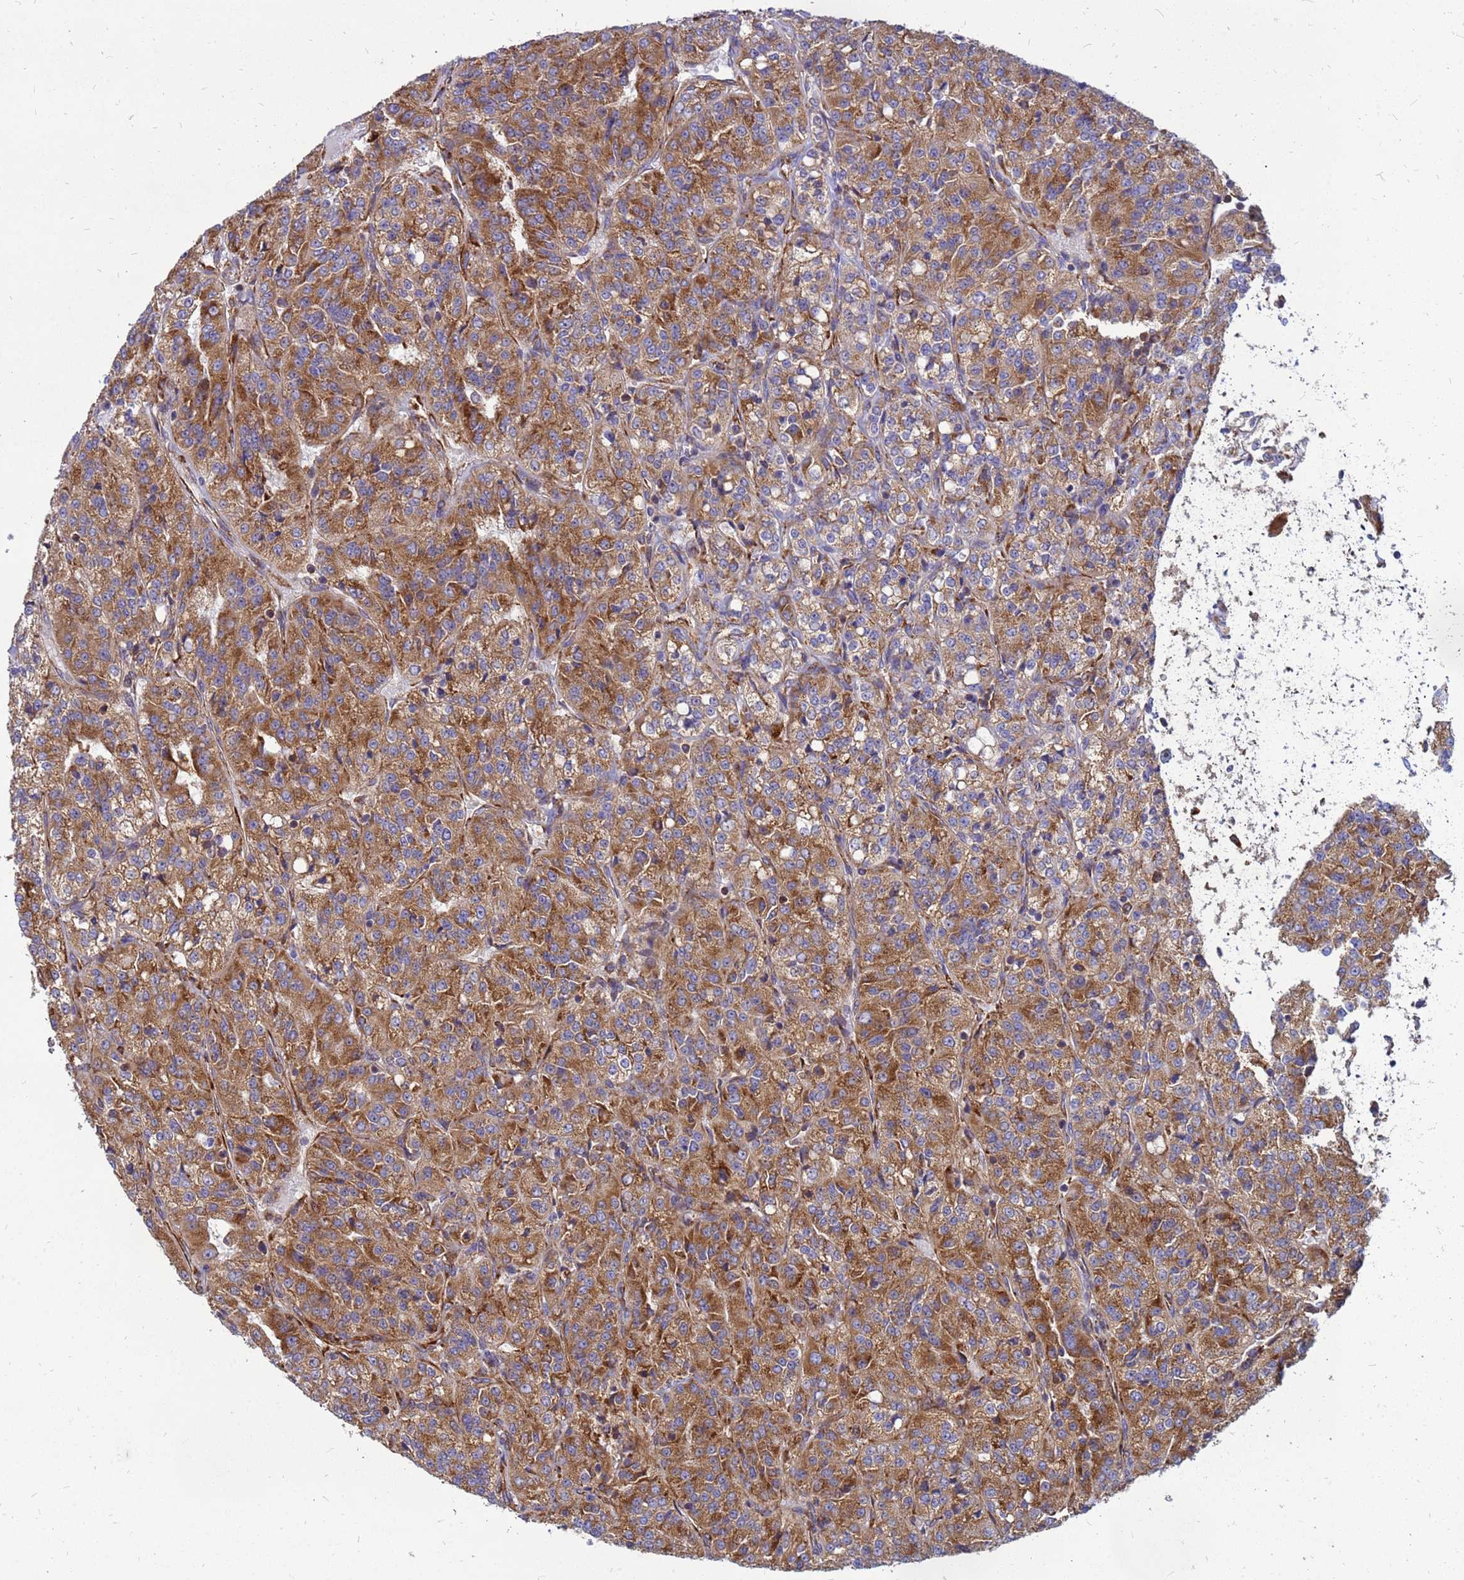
{"staining": {"intensity": "moderate", "quantity": ">75%", "location": "cytoplasmic/membranous"}, "tissue": "renal cancer", "cell_type": "Tumor cells", "image_type": "cancer", "snomed": [{"axis": "morphology", "description": "Adenocarcinoma, NOS"}, {"axis": "topography", "description": "Kidney"}], "caption": "Protein staining demonstrates moderate cytoplasmic/membranous positivity in approximately >75% of tumor cells in renal cancer.", "gene": "RPL8", "patient": {"sex": "female", "age": 63}}